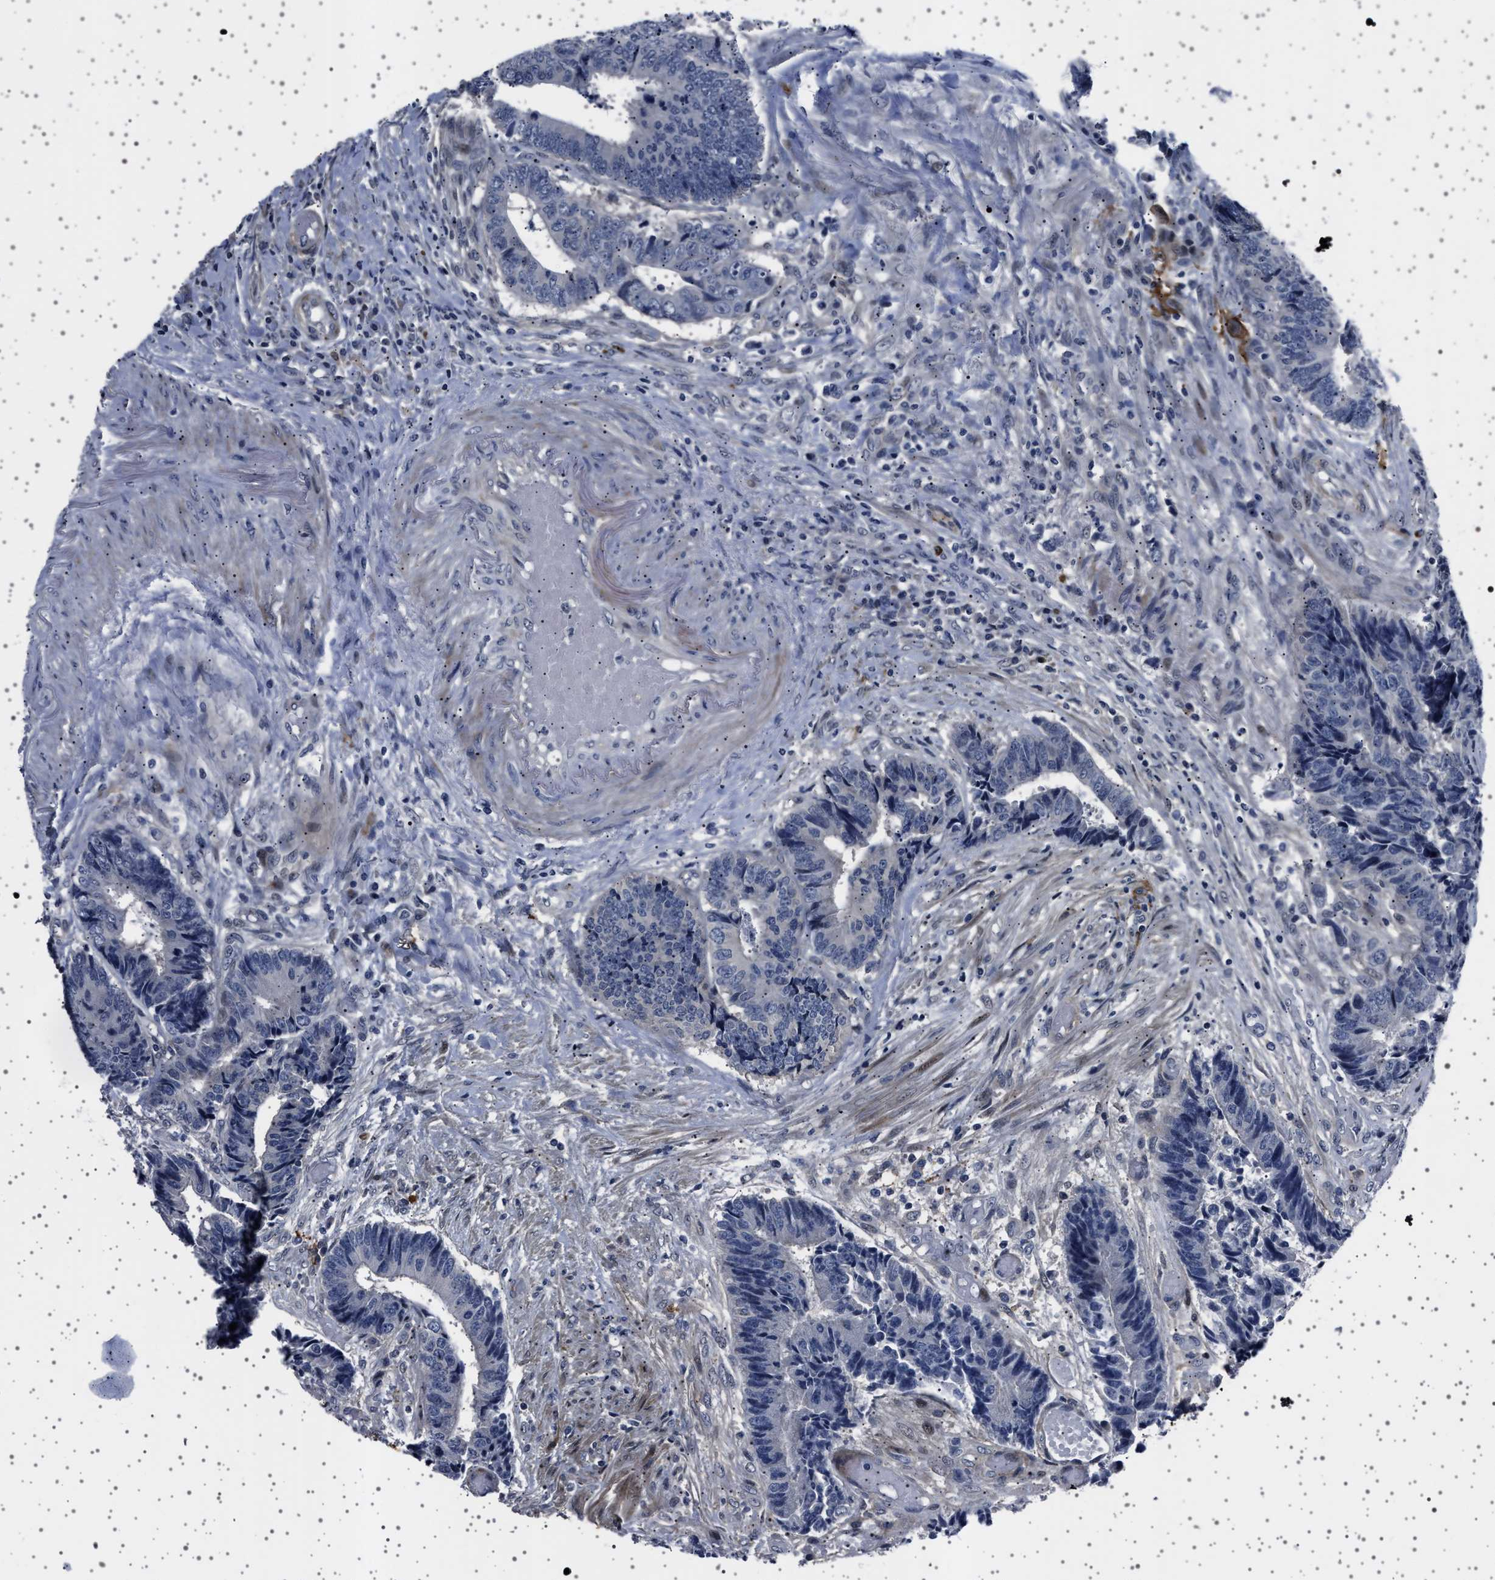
{"staining": {"intensity": "negative", "quantity": "none", "location": "none"}, "tissue": "colorectal cancer", "cell_type": "Tumor cells", "image_type": "cancer", "snomed": [{"axis": "morphology", "description": "Adenocarcinoma, NOS"}, {"axis": "topography", "description": "Rectum"}], "caption": "This micrograph is of colorectal cancer (adenocarcinoma) stained with immunohistochemistry to label a protein in brown with the nuclei are counter-stained blue. There is no expression in tumor cells.", "gene": "PAK5", "patient": {"sex": "male", "age": 84}}